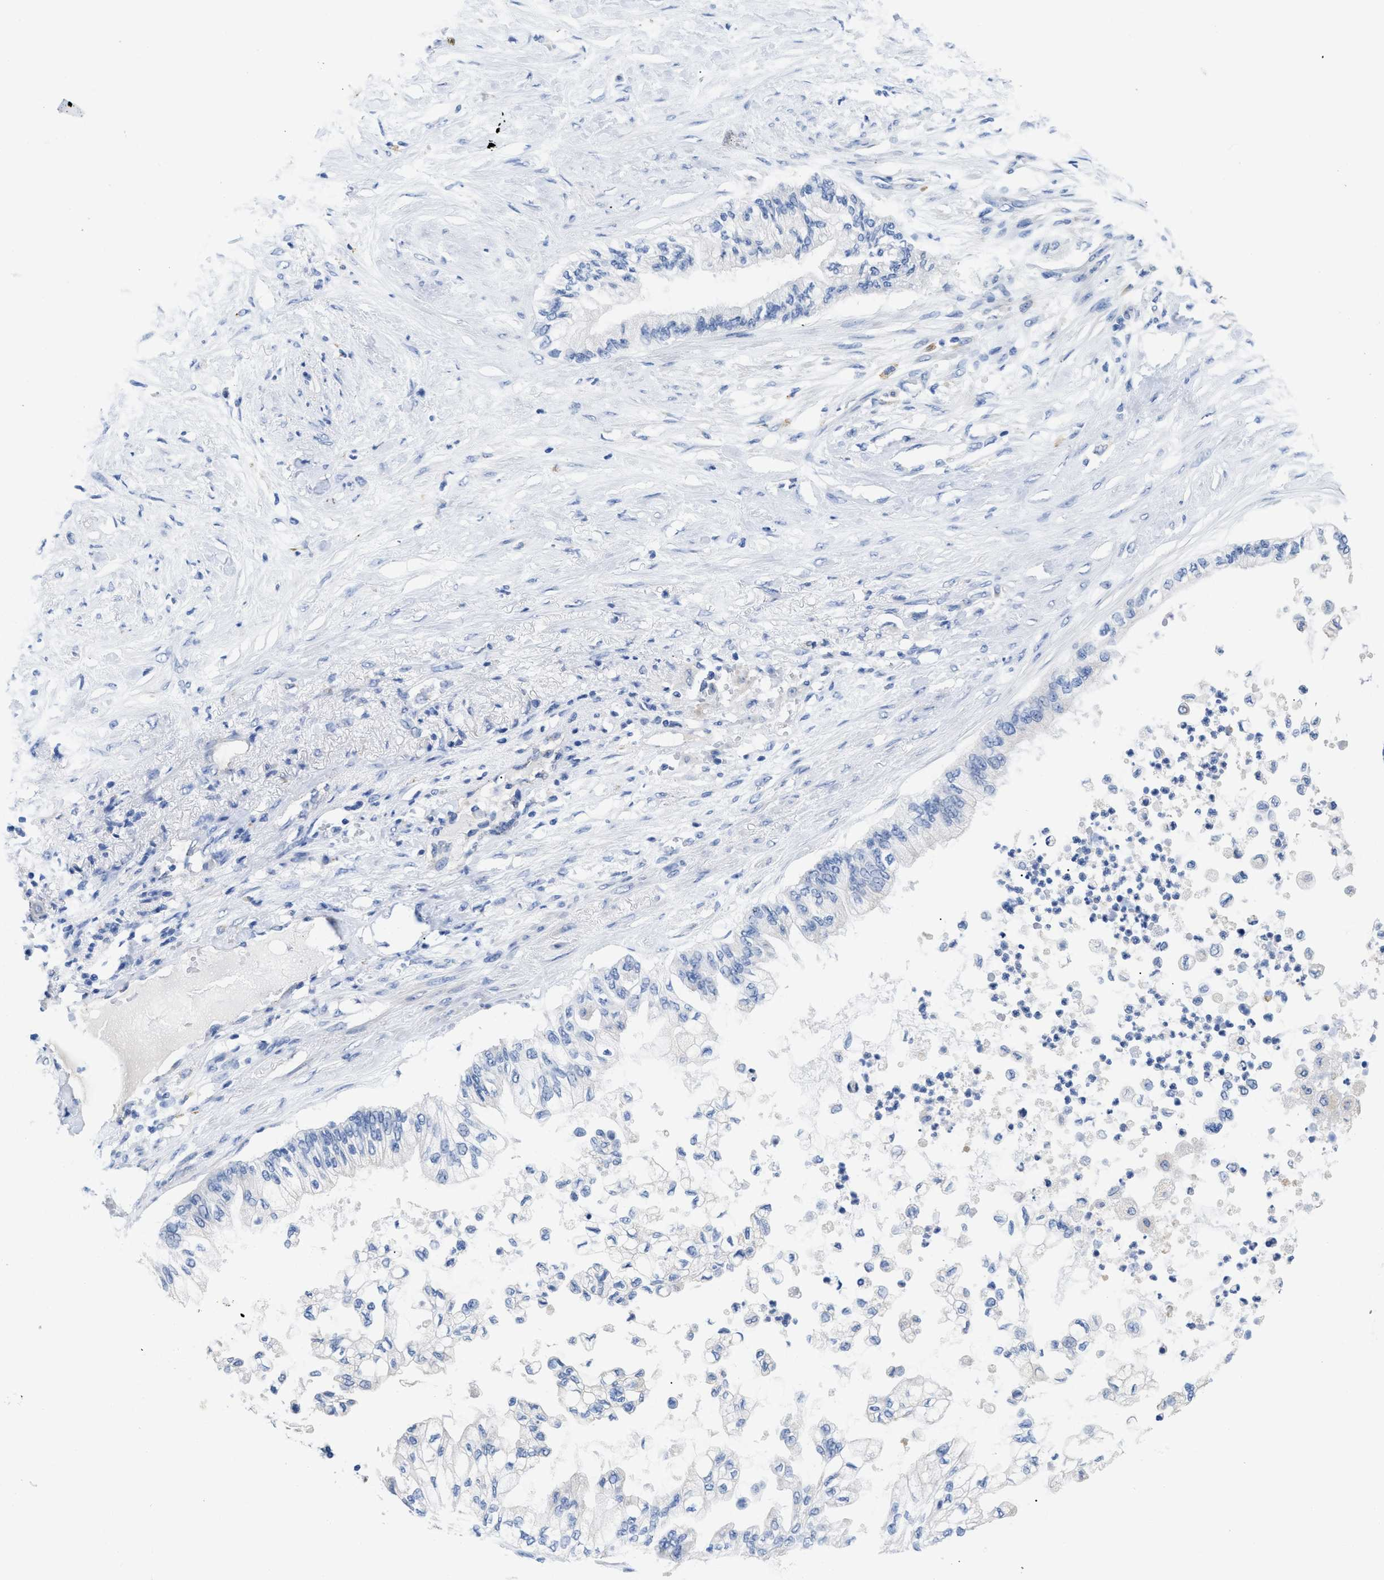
{"staining": {"intensity": "negative", "quantity": "none", "location": "none"}, "tissue": "pancreatic cancer", "cell_type": "Tumor cells", "image_type": "cancer", "snomed": [{"axis": "morphology", "description": "Normal tissue, NOS"}, {"axis": "morphology", "description": "Adenocarcinoma, NOS"}, {"axis": "topography", "description": "Pancreas"}, {"axis": "topography", "description": "Duodenum"}], "caption": "This is an immunohistochemistry (IHC) micrograph of human pancreatic cancer. There is no expression in tumor cells.", "gene": "APOBEC2", "patient": {"sex": "female", "age": 60}}